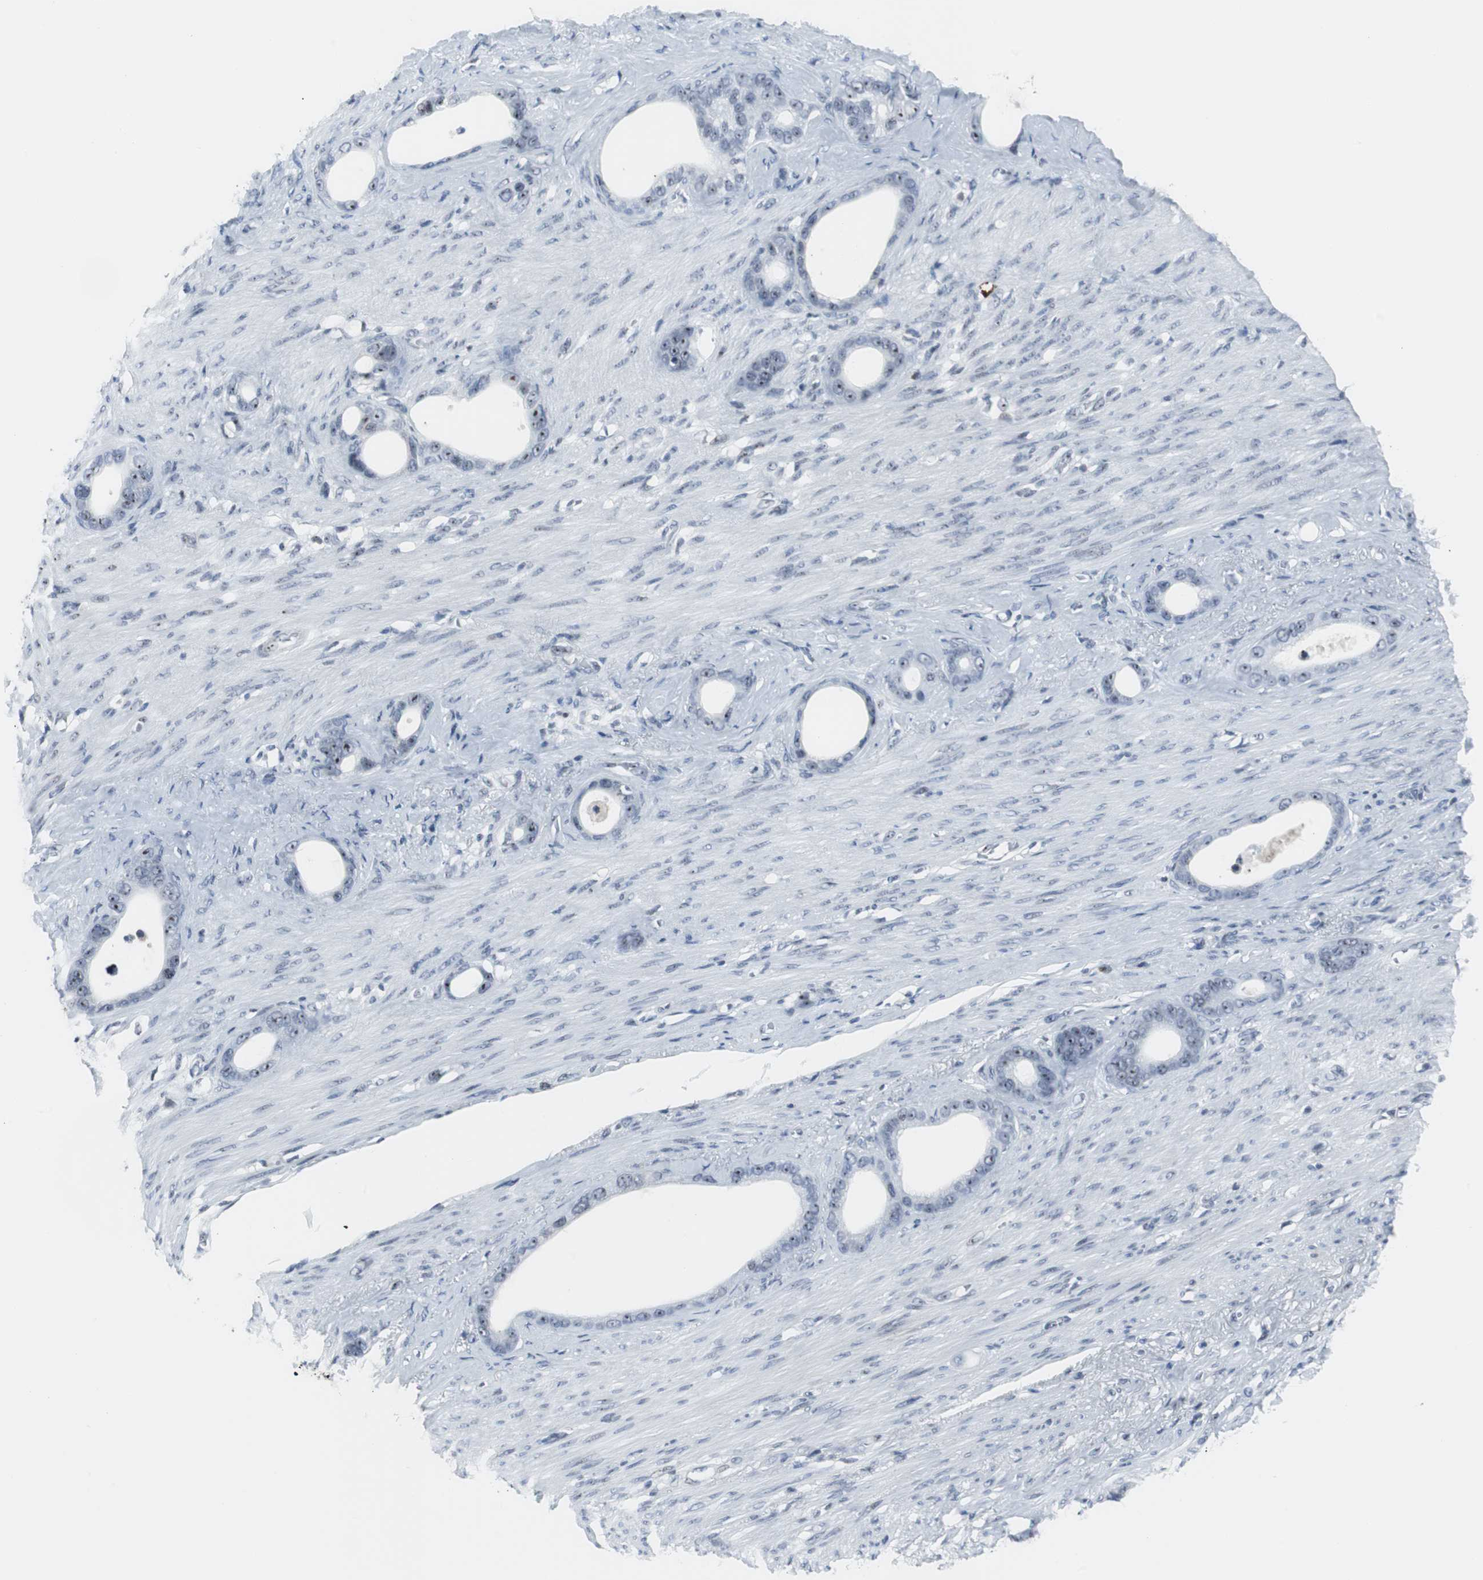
{"staining": {"intensity": "moderate", "quantity": "<25%", "location": "nuclear"}, "tissue": "stomach cancer", "cell_type": "Tumor cells", "image_type": "cancer", "snomed": [{"axis": "morphology", "description": "Adenocarcinoma, NOS"}, {"axis": "topography", "description": "Stomach"}], "caption": "About <25% of tumor cells in stomach cancer reveal moderate nuclear protein expression as visualized by brown immunohistochemical staining.", "gene": "DOK1", "patient": {"sex": "female", "age": 75}}